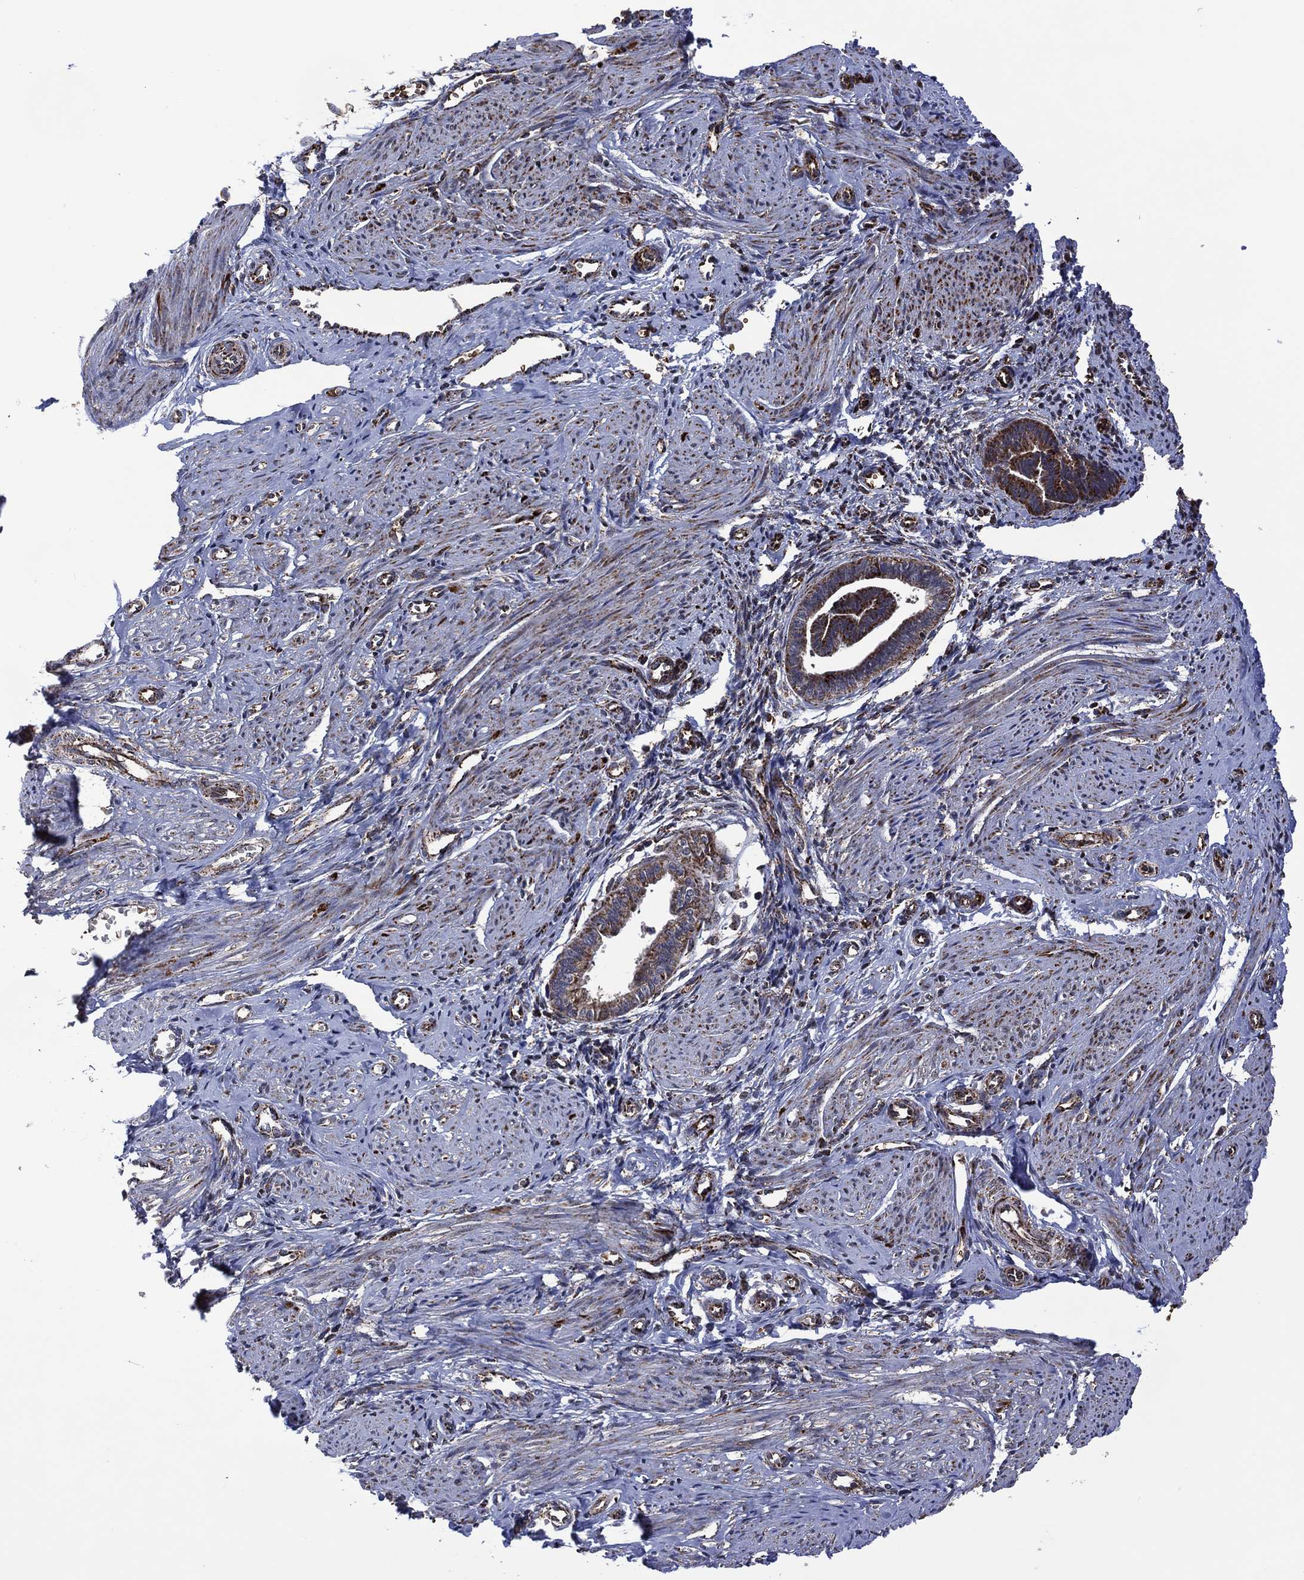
{"staining": {"intensity": "negative", "quantity": "none", "location": "none"}, "tissue": "endometrium", "cell_type": "Cells in endometrial stroma", "image_type": "normal", "snomed": [{"axis": "morphology", "description": "Normal tissue, NOS"}, {"axis": "topography", "description": "Cervix"}, {"axis": "topography", "description": "Endometrium"}], "caption": "This is an immunohistochemistry histopathology image of benign endometrium. There is no positivity in cells in endometrial stroma.", "gene": "HTD2", "patient": {"sex": "female", "age": 37}}